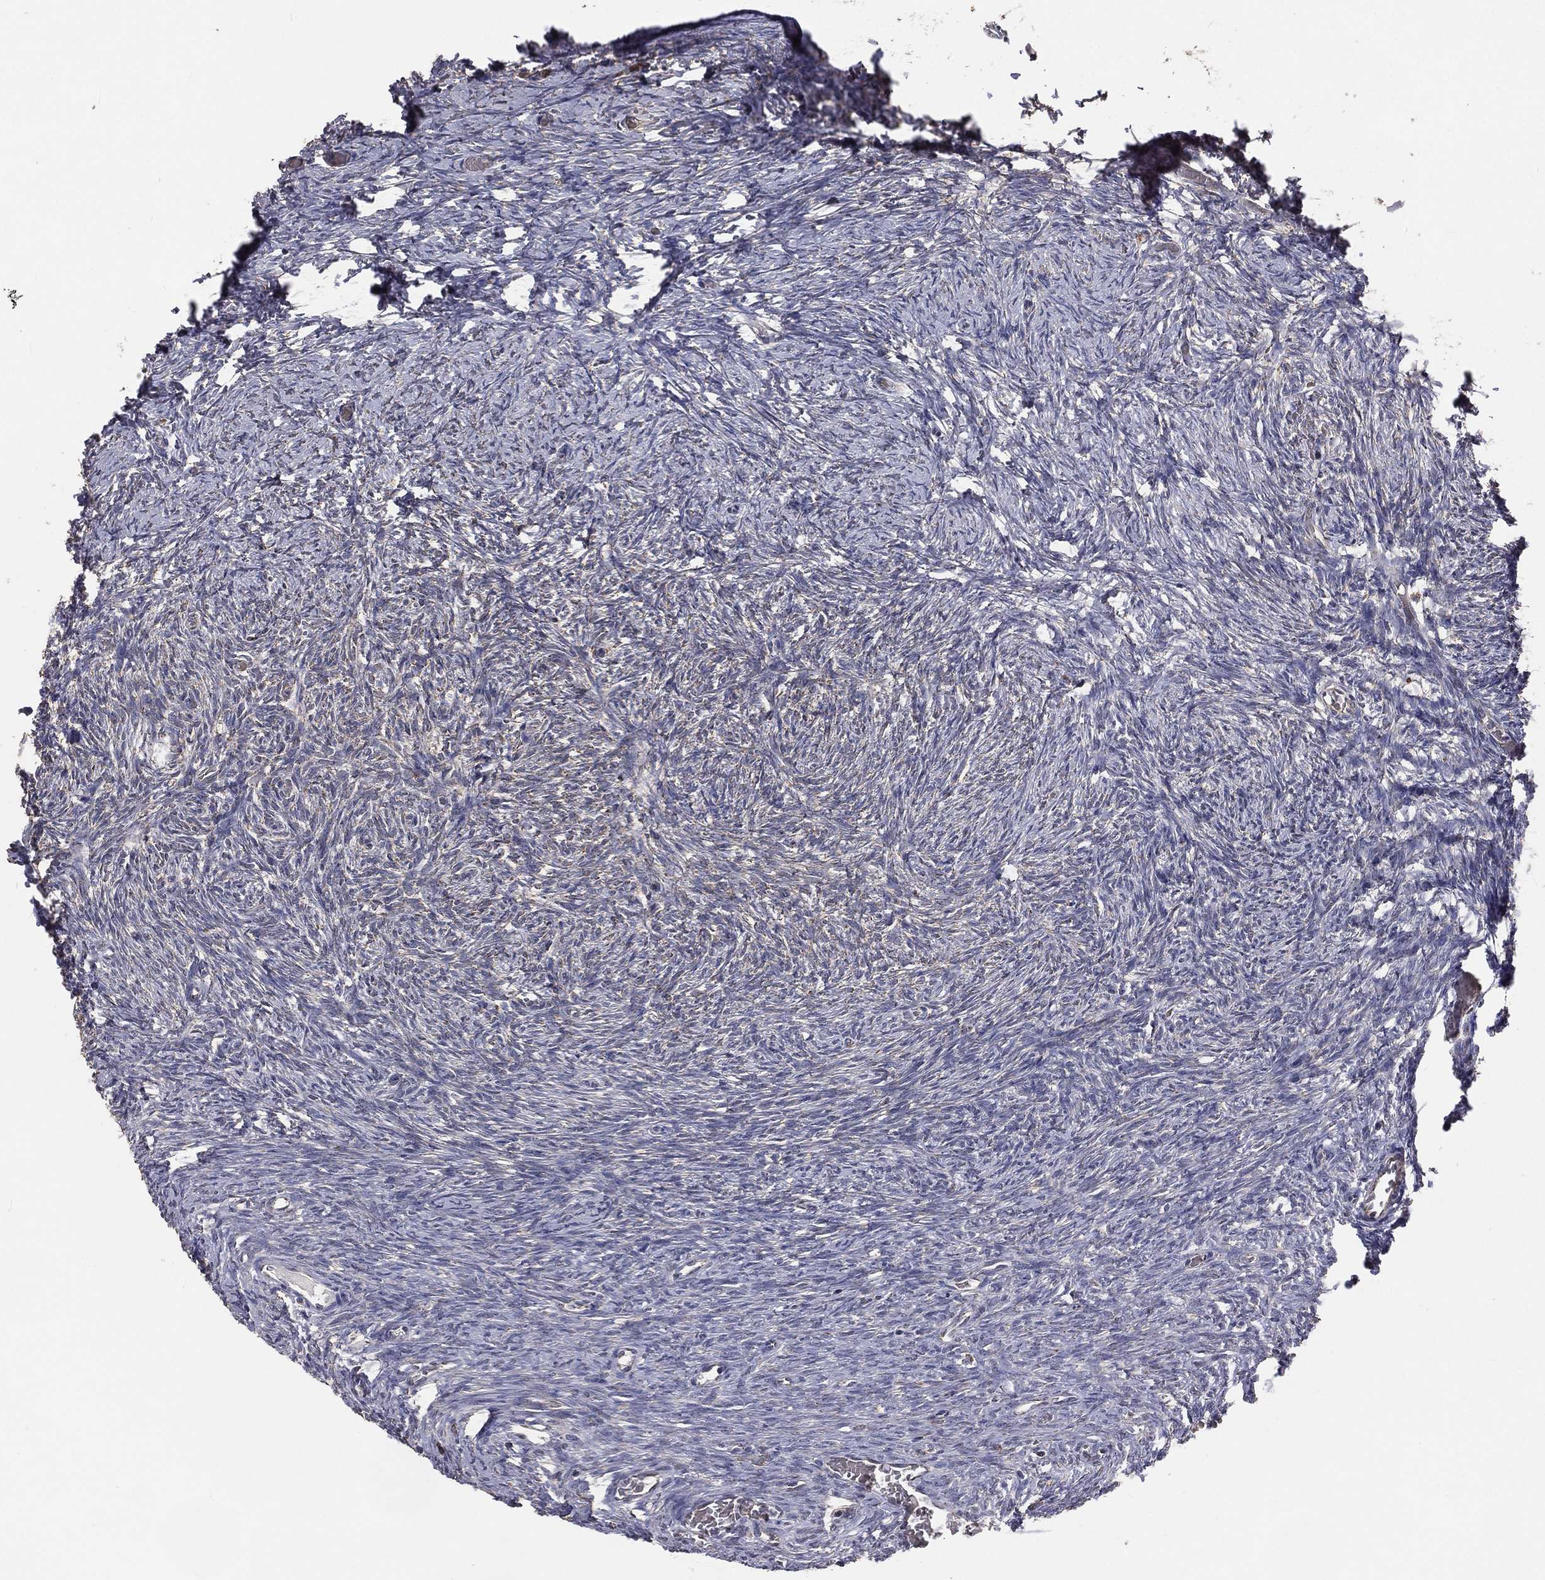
{"staining": {"intensity": "strong", "quantity": "<25%", "location": "cytoplasmic/membranous"}, "tissue": "ovary", "cell_type": "Follicle cells", "image_type": "normal", "snomed": [{"axis": "morphology", "description": "Normal tissue, NOS"}, {"axis": "topography", "description": "Ovary"}], "caption": "Strong cytoplasmic/membranous staining is identified in approximately <25% of follicle cells in normal ovary.", "gene": "MRPL46", "patient": {"sex": "female", "age": 39}}